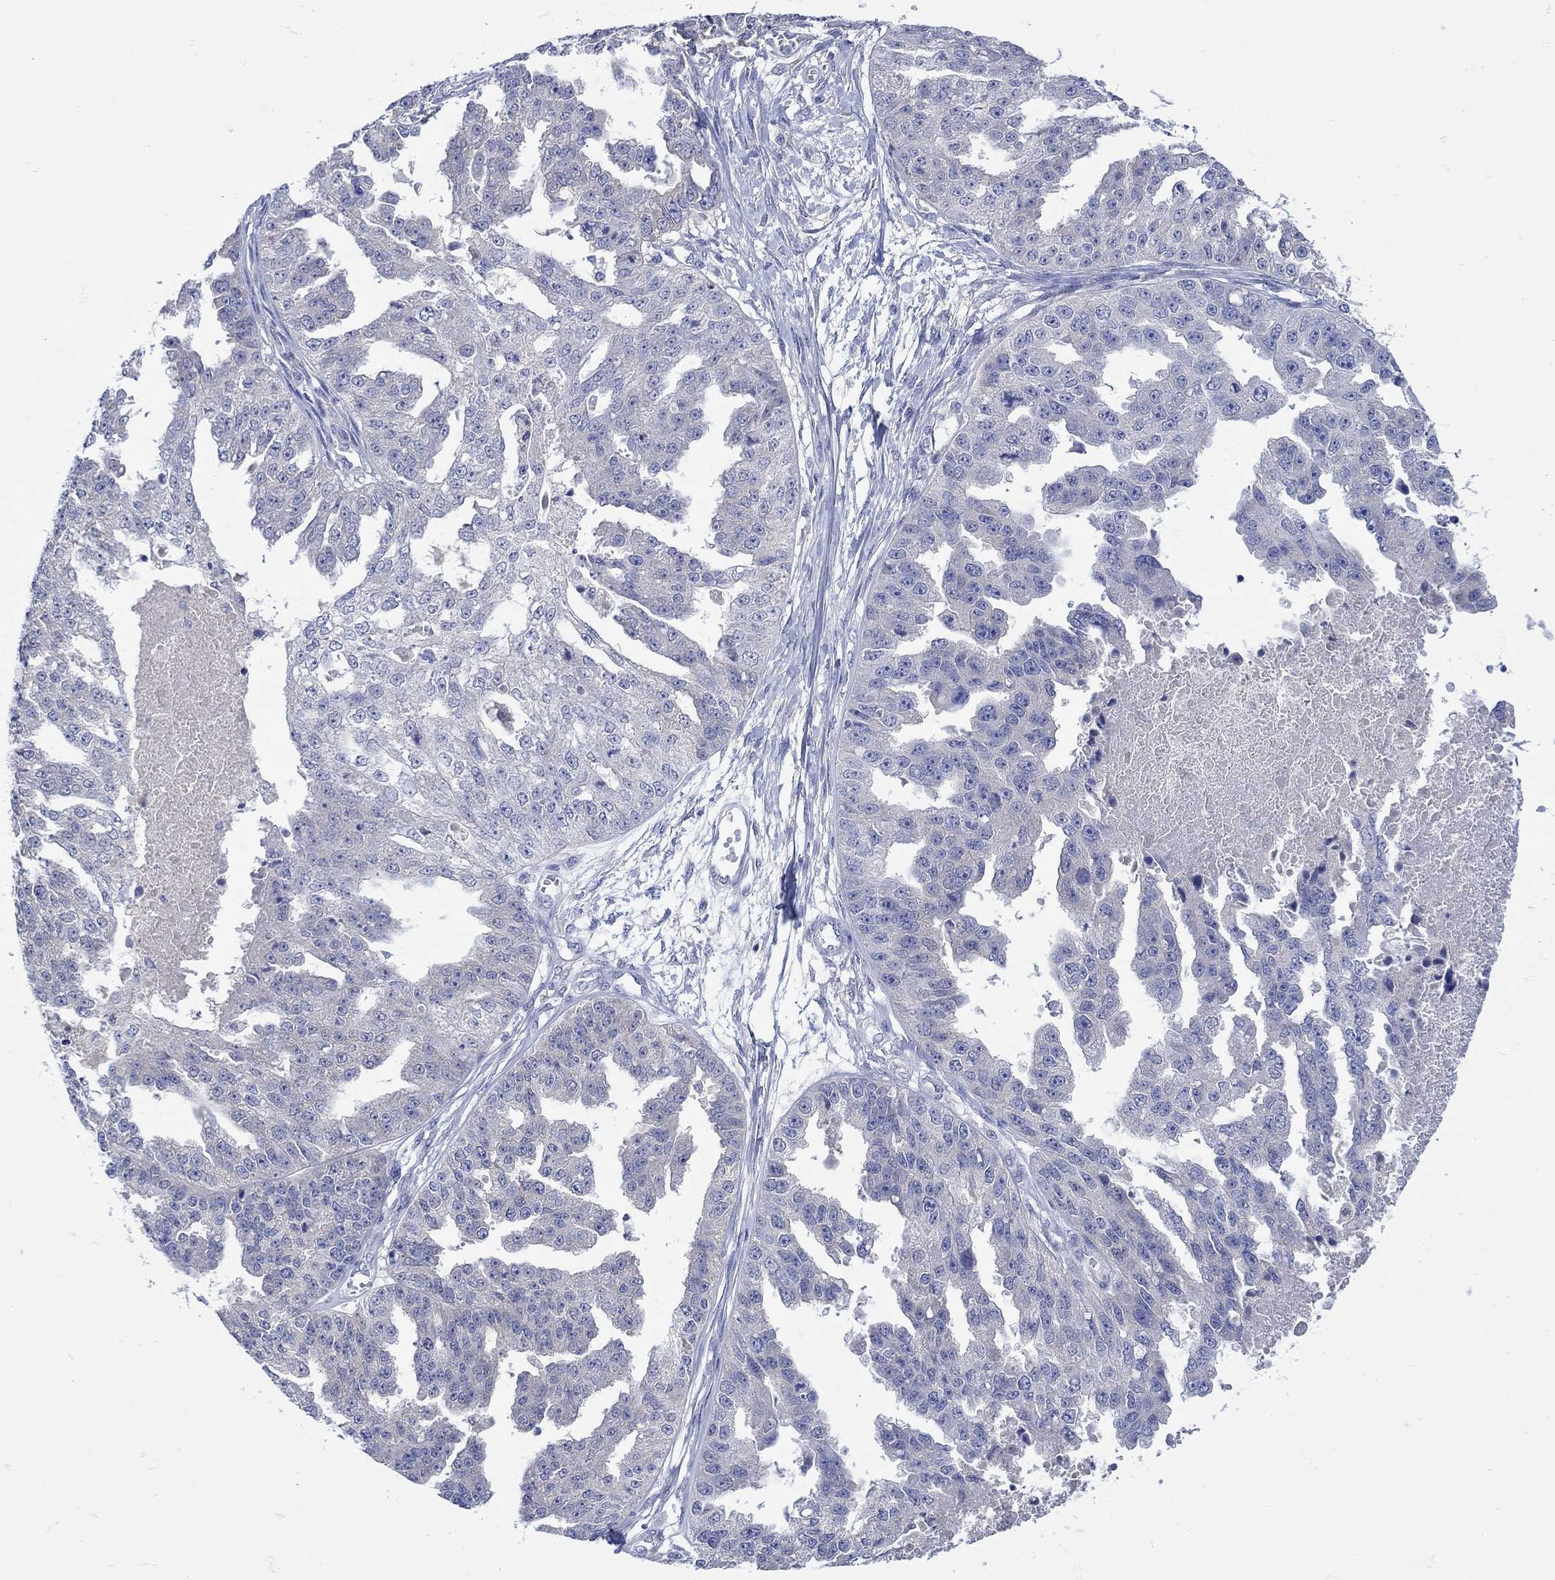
{"staining": {"intensity": "negative", "quantity": "none", "location": "none"}, "tissue": "ovarian cancer", "cell_type": "Tumor cells", "image_type": "cancer", "snomed": [{"axis": "morphology", "description": "Cystadenocarcinoma, serous, NOS"}, {"axis": "topography", "description": "Ovary"}], "caption": "Immunohistochemical staining of ovarian cancer displays no significant staining in tumor cells. The staining is performed using DAB (3,3'-diaminobenzidine) brown chromogen with nuclei counter-stained in using hematoxylin.", "gene": "MSI1", "patient": {"sex": "female", "age": 58}}